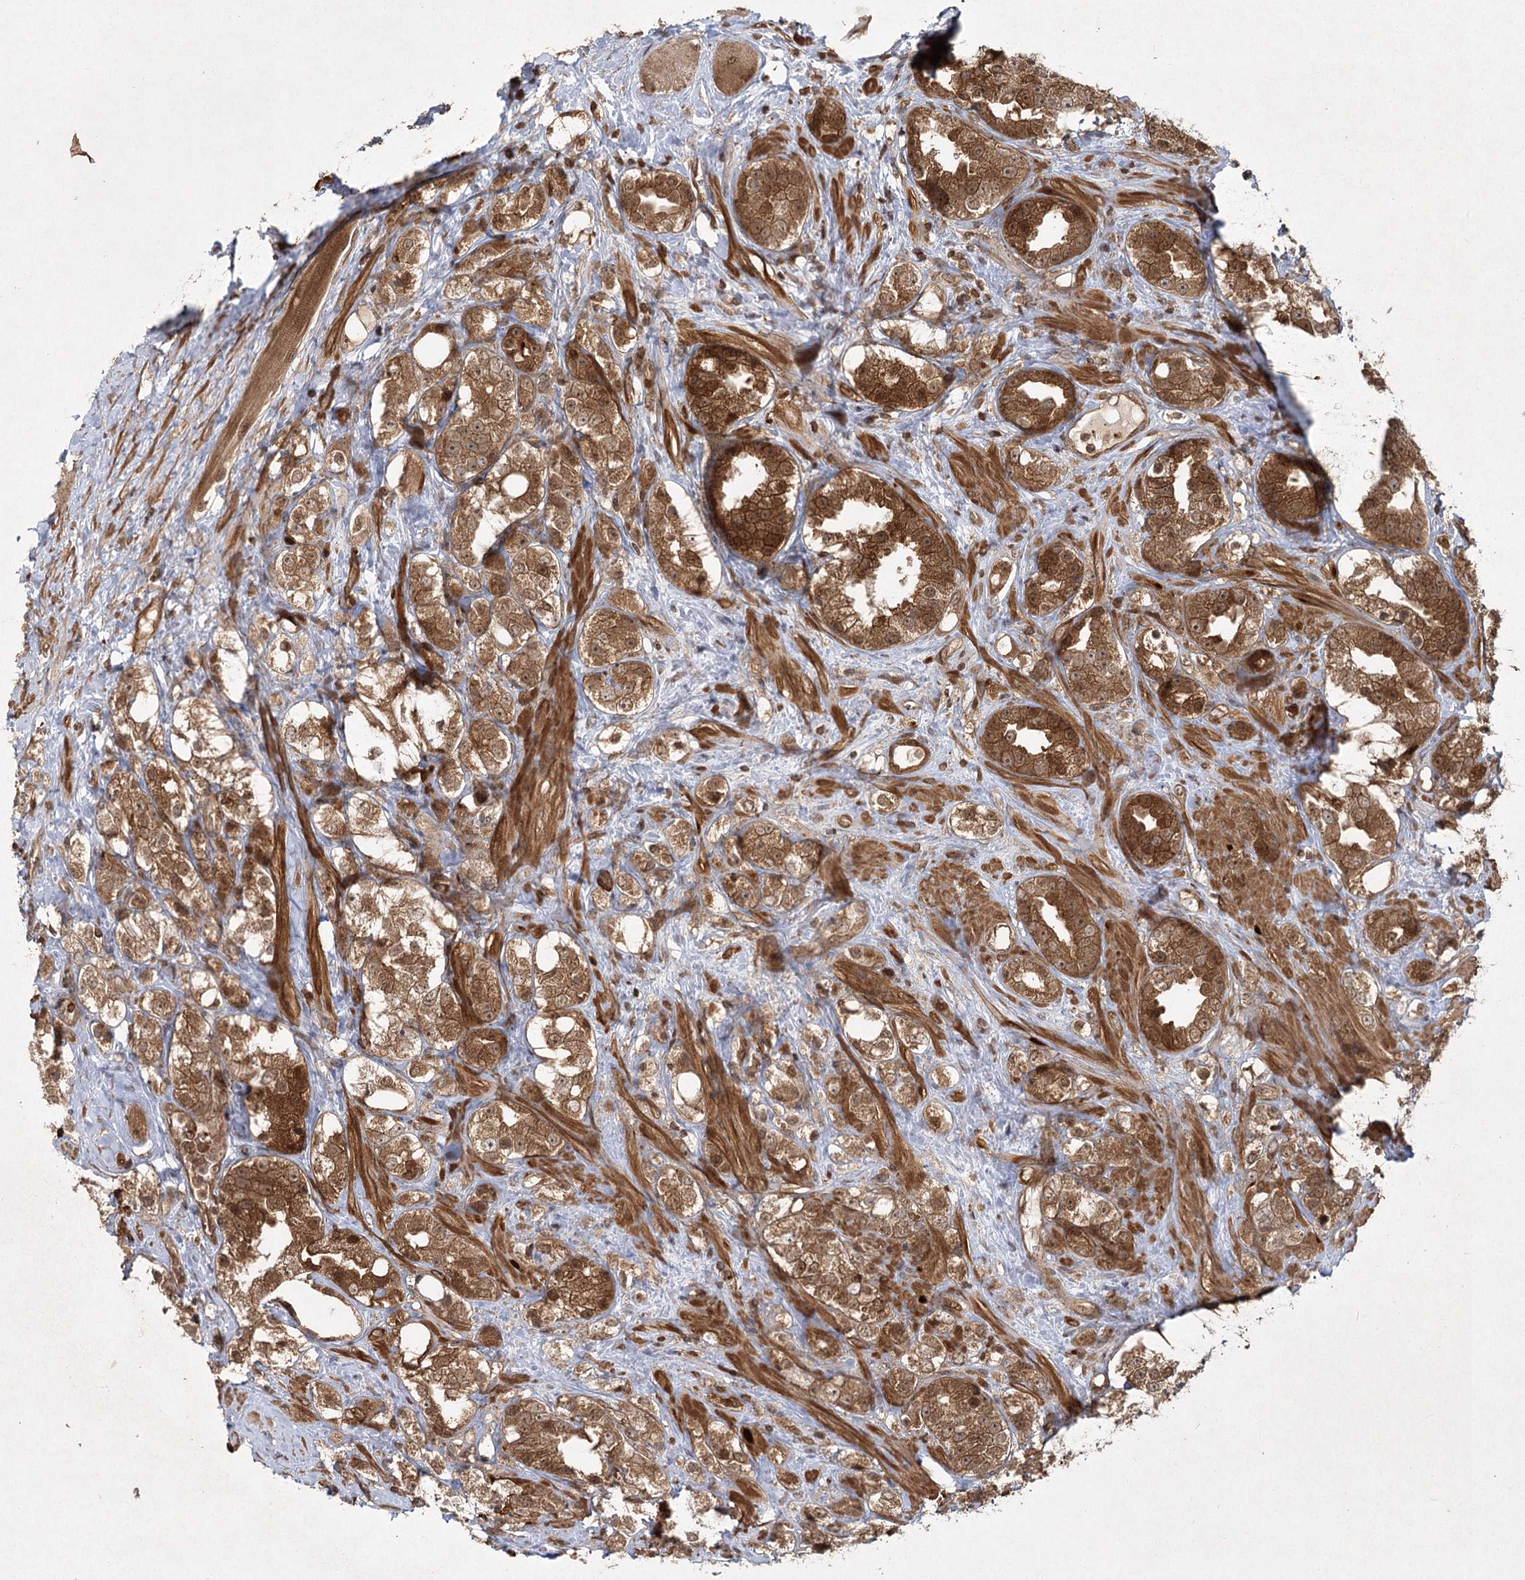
{"staining": {"intensity": "moderate", "quantity": ">75%", "location": "cytoplasmic/membranous,nuclear"}, "tissue": "prostate cancer", "cell_type": "Tumor cells", "image_type": "cancer", "snomed": [{"axis": "morphology", "description": "Adenocarcinoma, NOS"}, {"axis": "topography", "description": "Prostate"}], "caption": "An image of human prostate cancer stained for a protein displays moderate cytoplasmic/membranous and nuclear brown staining in tumor cells.", "gene": "MDFIC", "patient": {"sex": "male", "age": 79}}